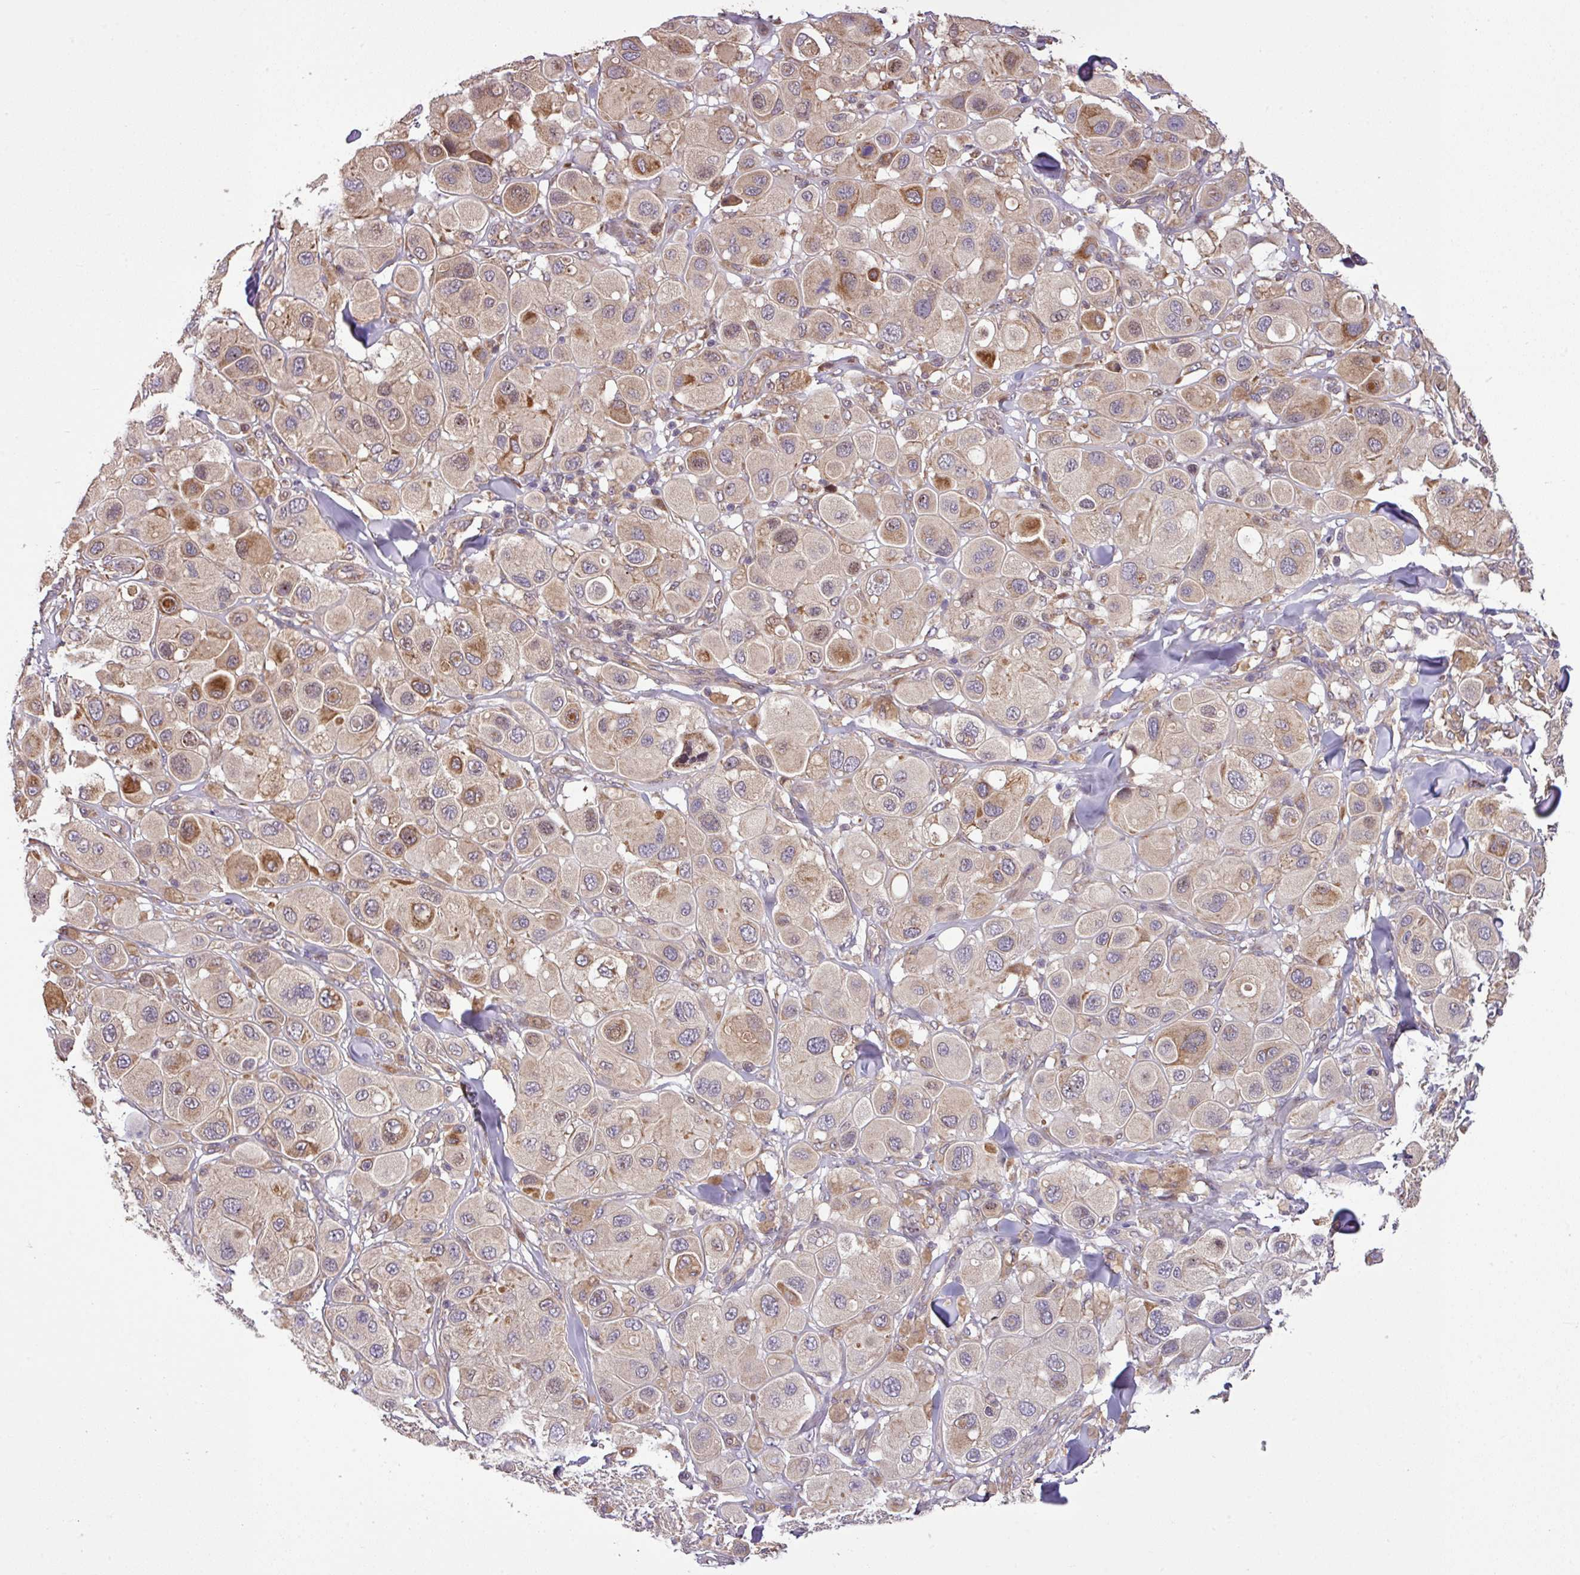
{"staining": {"intensity": "moderate", "quantity": "<25%", "location": "cytoplasmic/membranous"}, "tissue": "melanoma", "cell_type": "Tumor cells", "image_type": "cancer", "snomed": [{"axis": "morphology", "description": "Malignant melanoma, Metastatic site"}, {"axis": "topography", "description": "Skin"}], "caption": "IHC histopathology image of malignant melanoma (metastatic site) stained for a protein (brown), which demonstrates low levels of moderate cytoplasmic/membranous expression in about <25% of tumor cells.", "gene": "DLGAP4", "patient": {"sex": "male", "age": 41}}